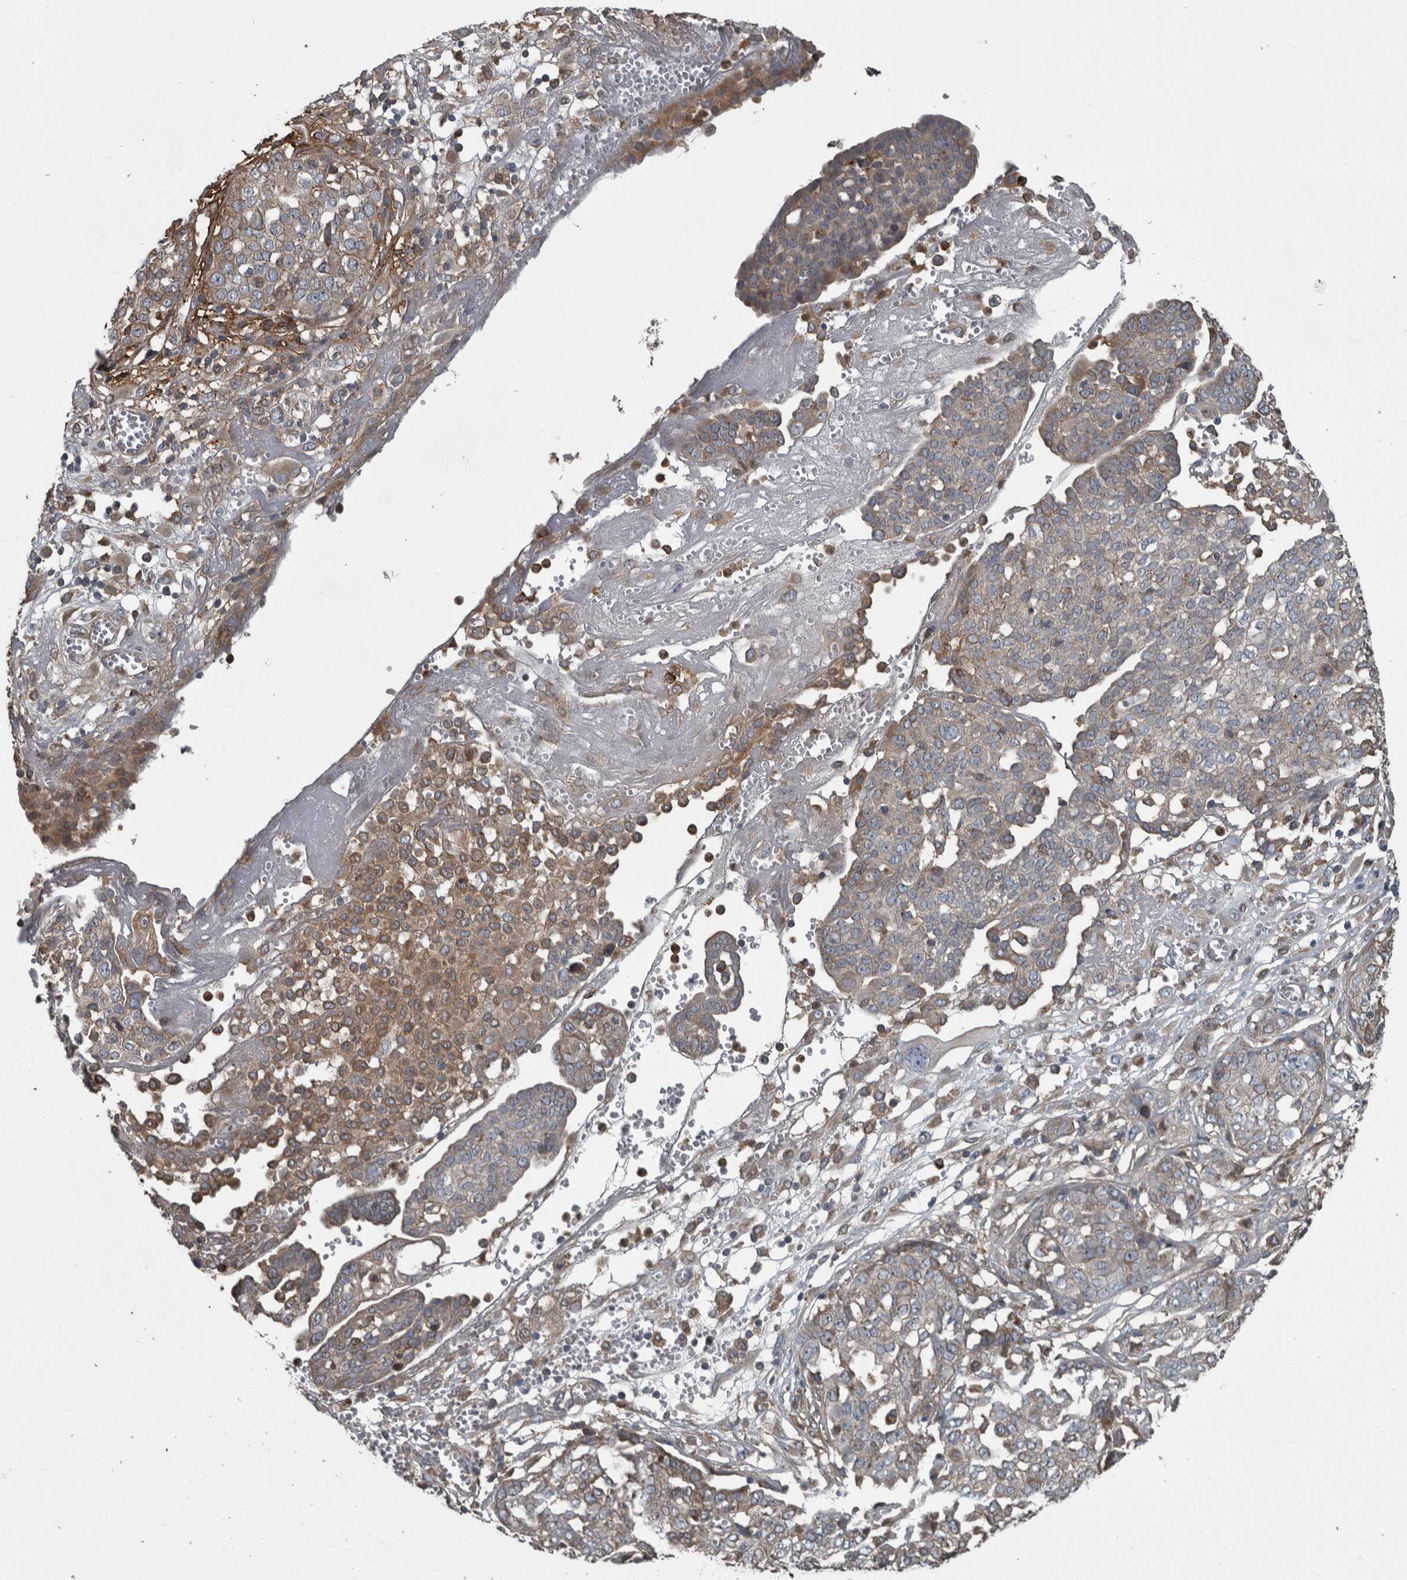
{"staining": {"intensity": "moderate", "quantity": "<25%", "location": "cytoplasmic/membranous"}, "tissue": "ovarian cancer", "cell_type": "Tumor cells", "image_type": "cancer", "snomed": [{"axis": "morphology", "description": "Cystadenocarcinoma, serous, NOS"}, {"axis": "topography", "description": "Soft tissue"}, {"axis": "topography", "description": "Ovary"}], "caption": "IHC image of neoplastic tissue: human ovarian cancer (serous cystadenocarcinoma) stained using immunohistochemistry (IHC) shows low levels of moderate protein expression localized specifically in the cytoplasmic/membranous of tumor cells, appearing as a cytoplasmic/membranous brown color.", "gene": "EXOC8", "patient": {"sex": "female", "age": 57}}